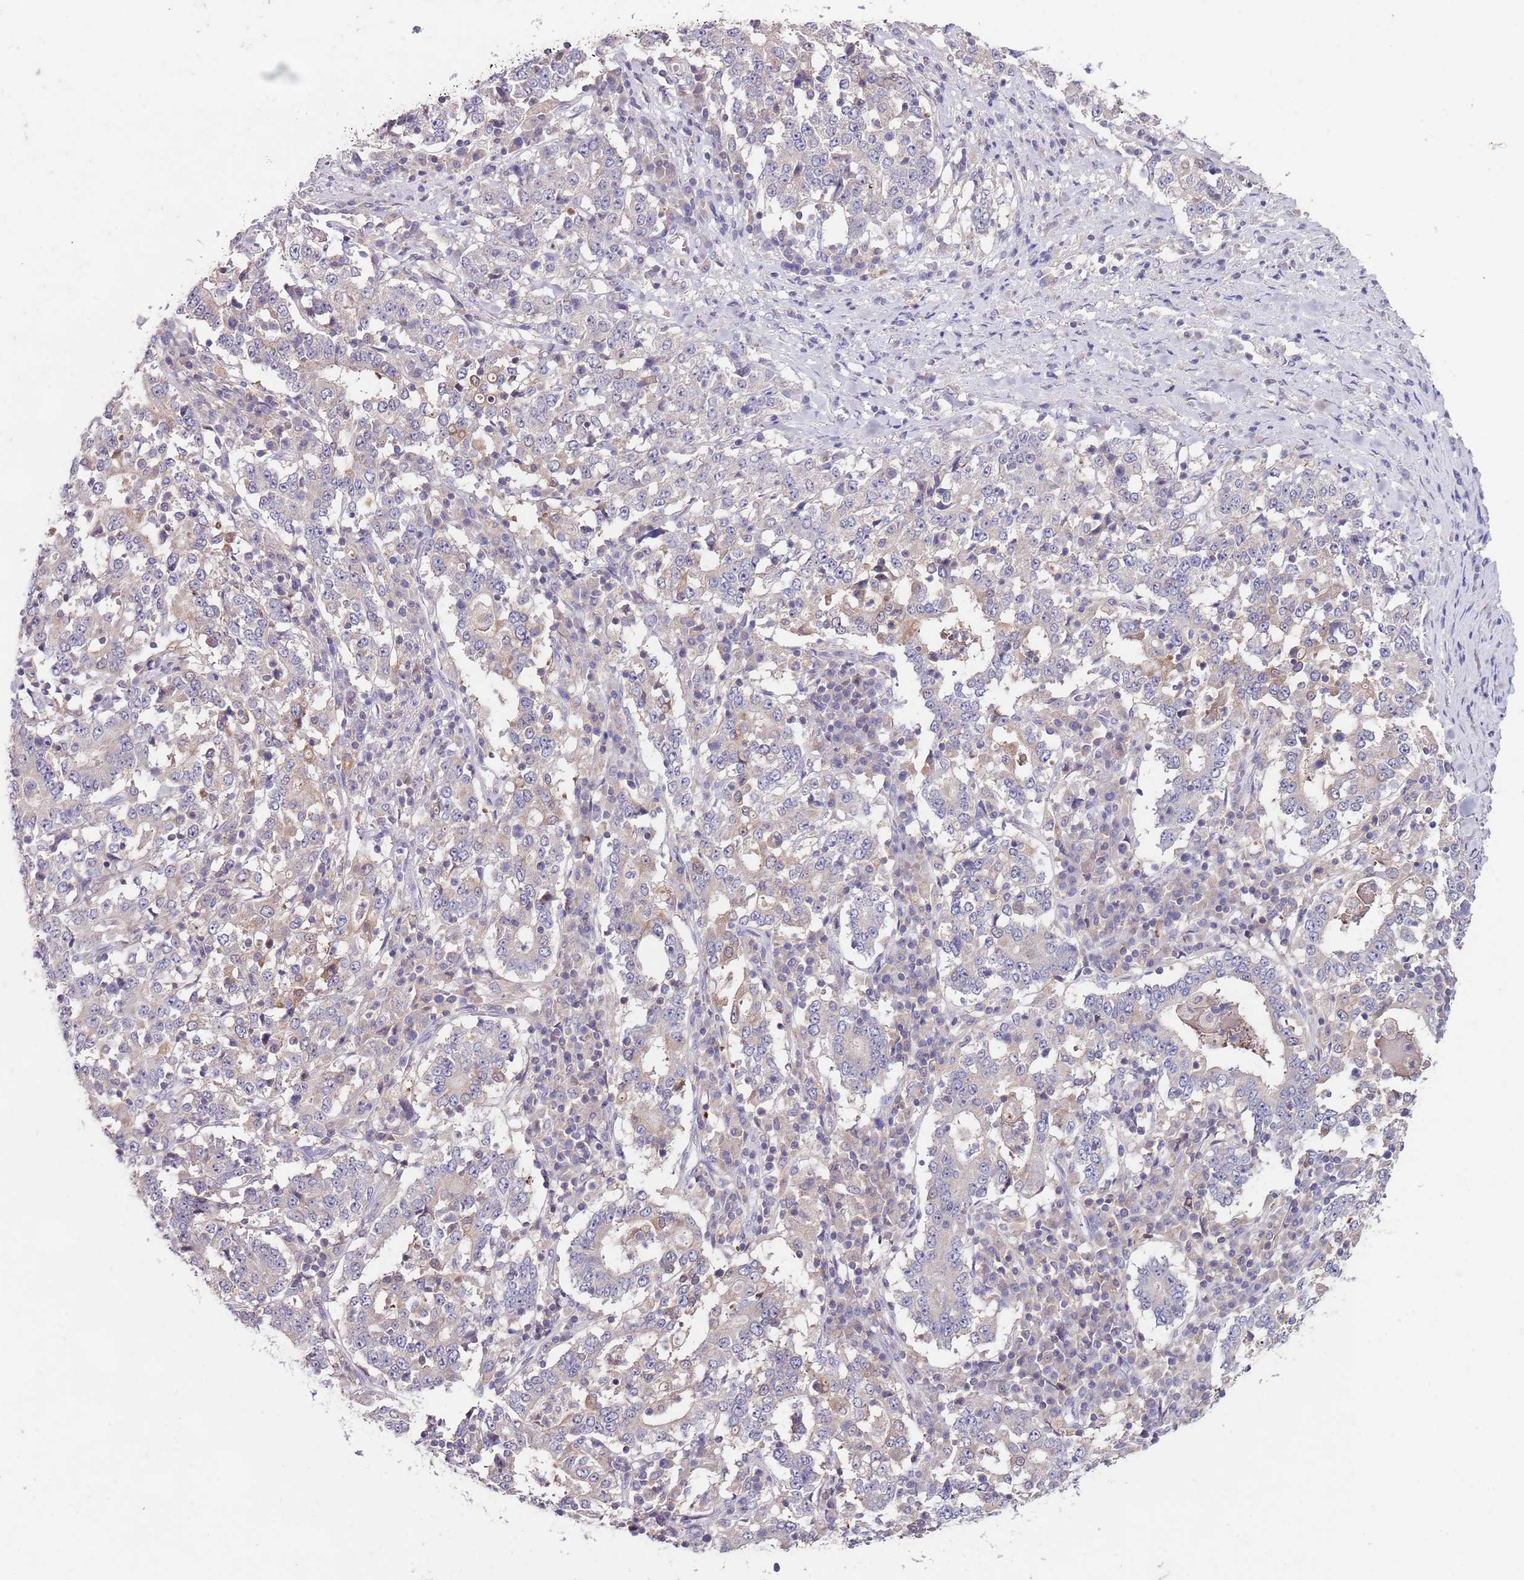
{"staining": {"intensity": "weak", "quantity": "<25%", "location": "cytoplasmic/membranous"}, "tissue": "stomach cancer", "cell_type": "Tumor cells", "image_type": "cancer", "snomed": [{"axis": "morphology", "description": "Adenocarcinoma, NOS"}, {"axis": "topography", "description": "Stomach"}], "caption": "Protein analysis of stomach cancer (adenocarcinoma) exhibits no significant expression in tumor cells. (Stains: DAB immunohistochemistry with hematoxylin counter stain, Microscopy: brightfield microscopy at high magnification).", "gene": "NRDE2", "patient": {"sex": "male", "age": 59}}